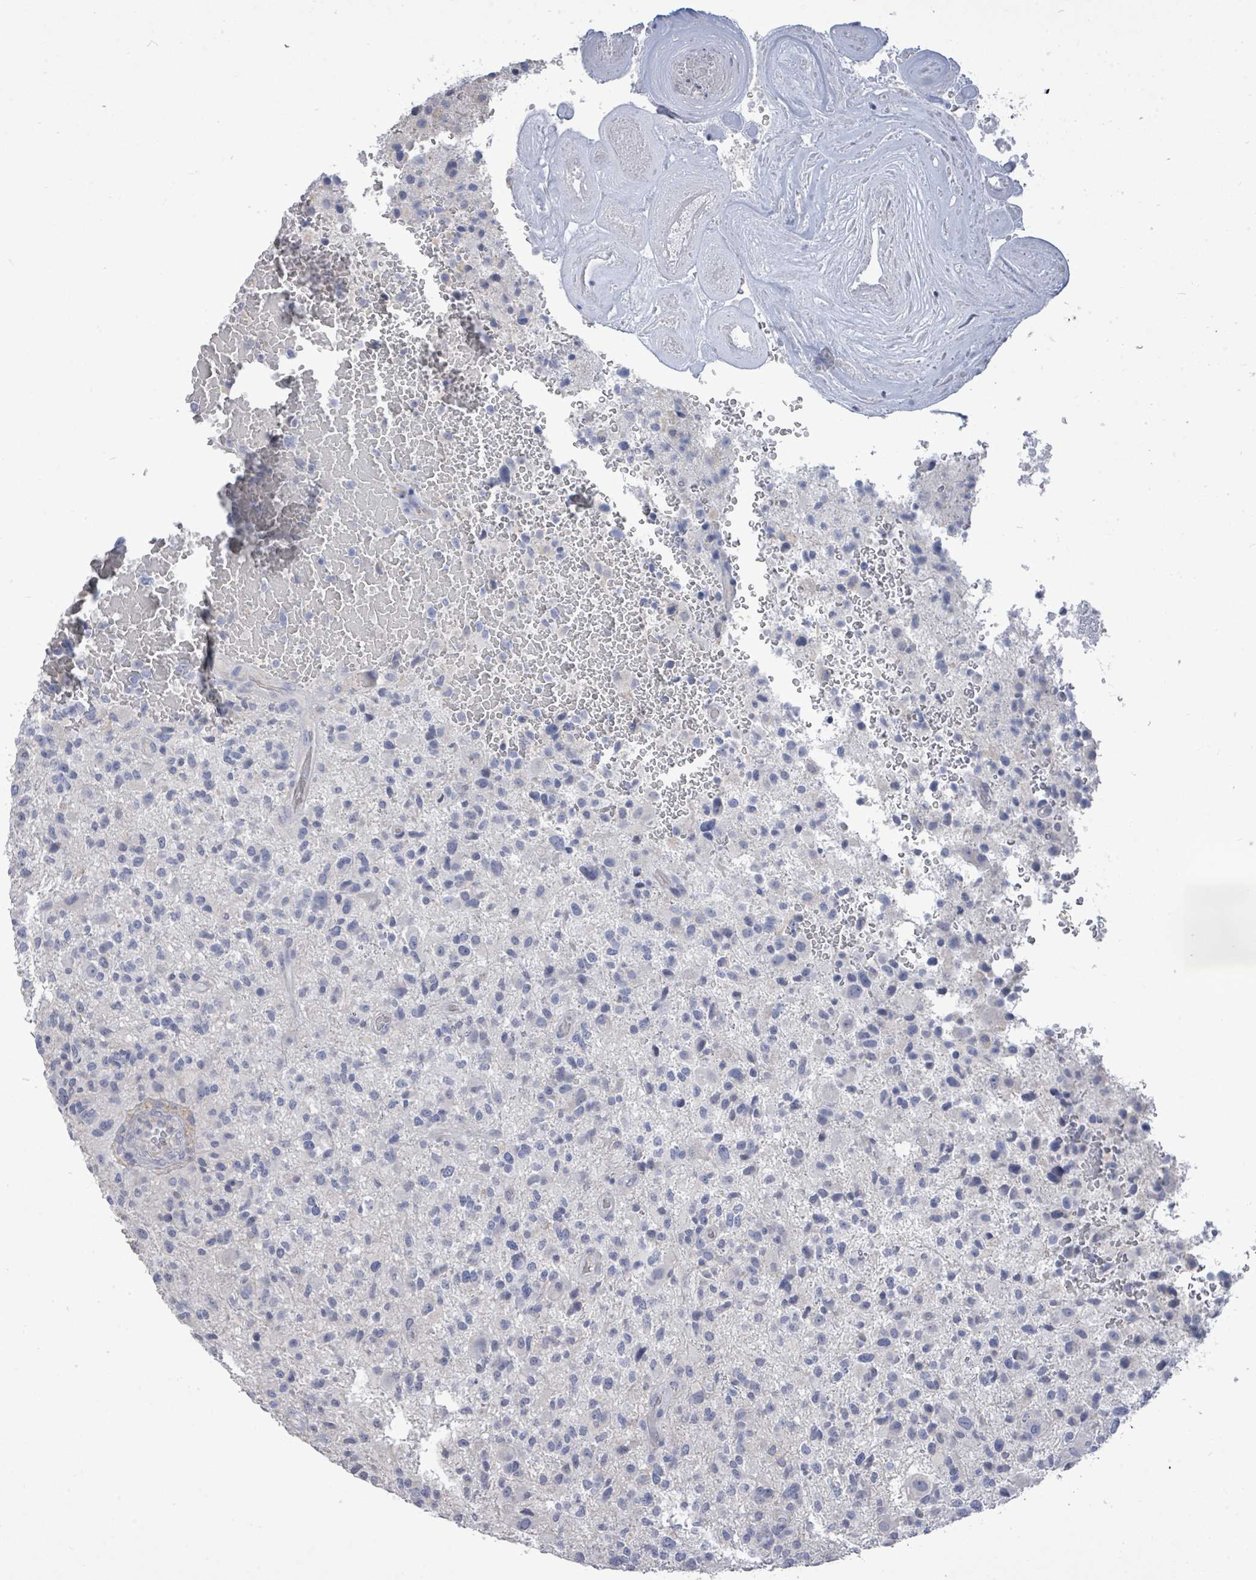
{"staining": {"intensity": "negative", "quantity": "none", "location": "none"}, "tissue": "glioma", "cell_type": "Tumor cells", "image_type": "cancer", "snomed": [{"axis": "morphology", "description": "Glioma, malignant, High grade"}, {"axis": "topography", "description": "Brain"}], "caption": "The image demonstrates no significant positivity in tumor cells of glioma. Brightfield microscopy of IHC stained with DAB (3,3'-diaminobenzidine) (brown) and hematoxylin (blue), captured at high magnification.", "gene": "CT45A5", "patient": {"sex": "male", "age": 47}}